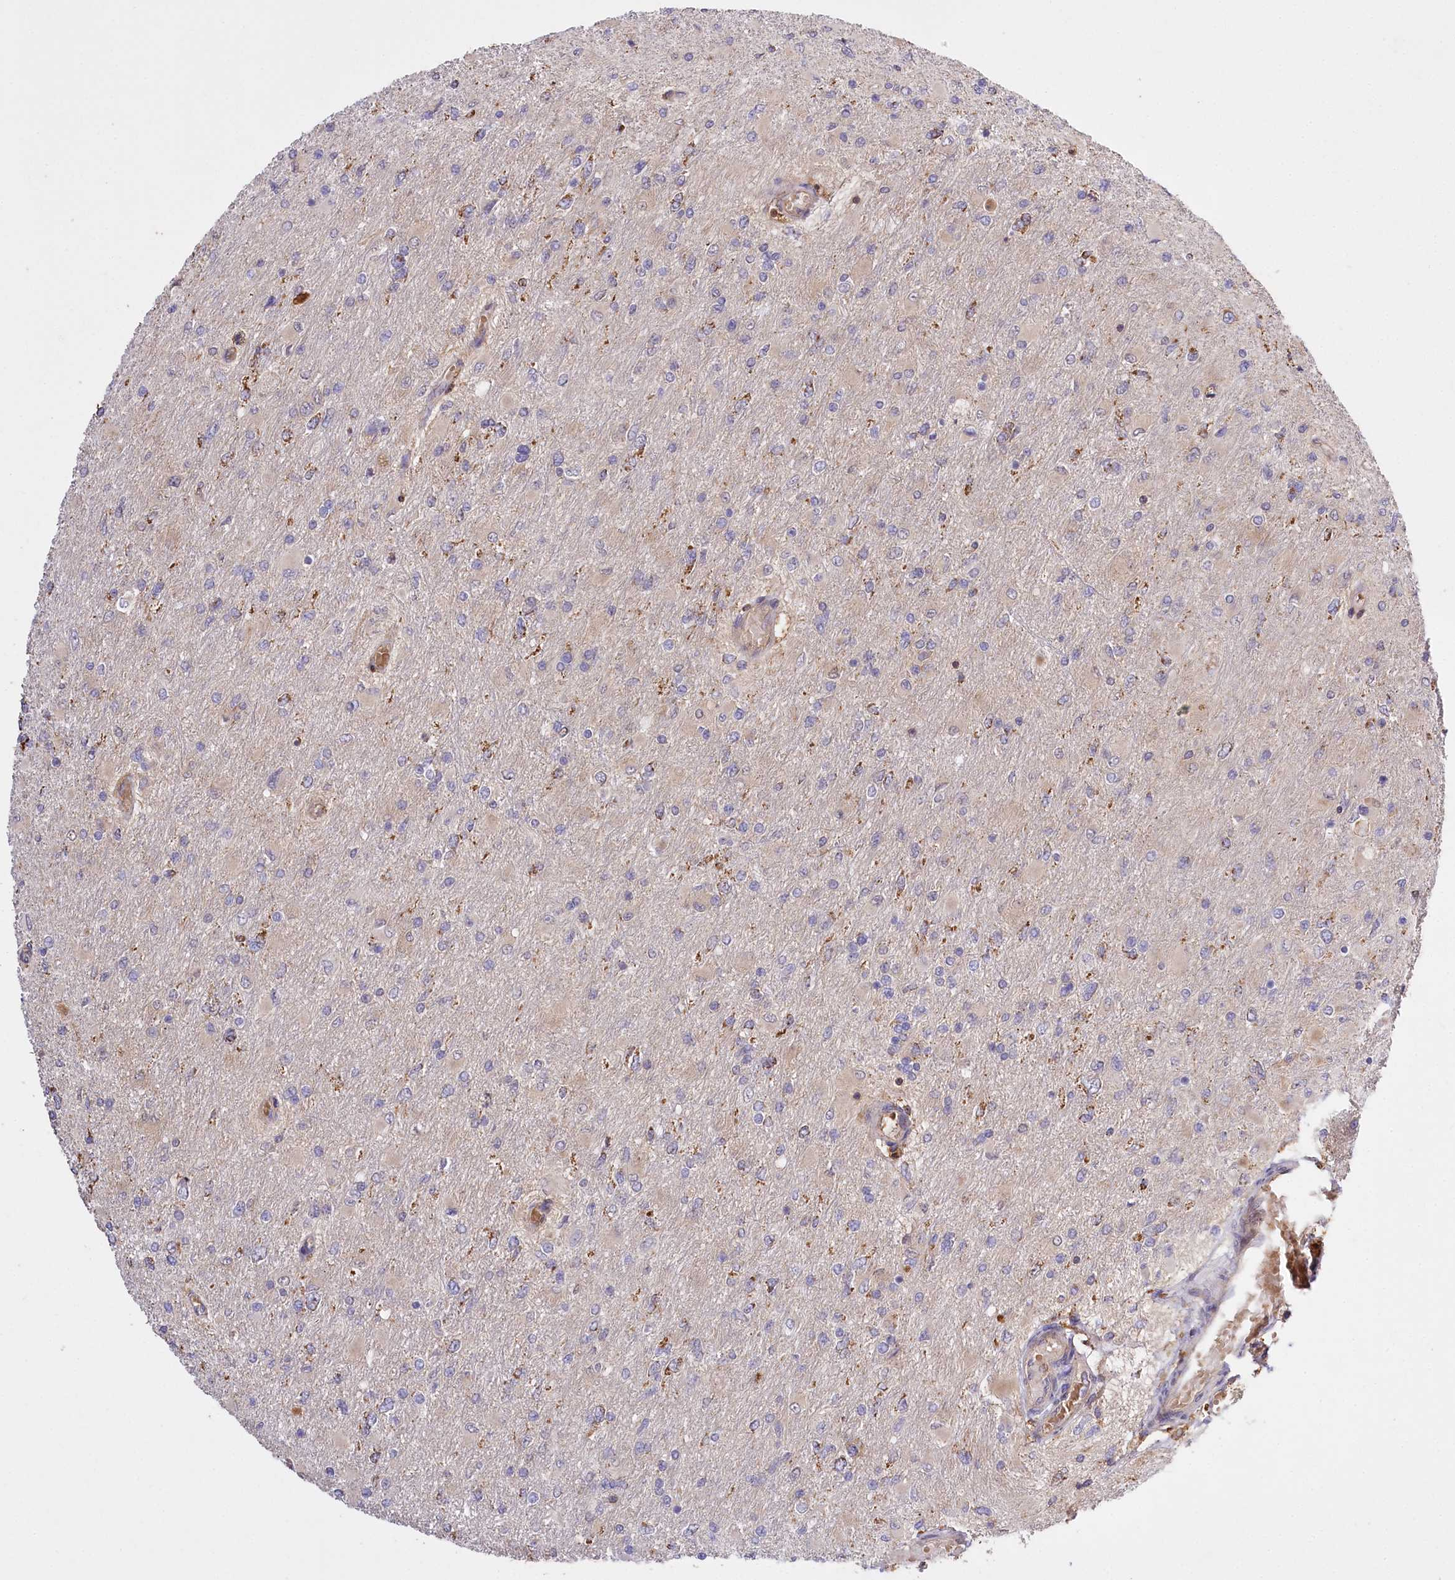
{"staining": {"intensity": "negative", "quantity": "none", "location": "none"}, "tissue": "glioma", "cell_type": "Tumor cells", "image_type": "cancer", "snomed": [{"axis": "morphology", "description": "Glioma, malignant, High grade"}, {"axis": "topography", "description": "Cerebral cortex"}], "caption": "This is an IHC micrograph of high-grade glioma (malignant). There is no expression in tumor cells.", "gene": "CARD19", "patient": {"sex": "female", "age": 36}}